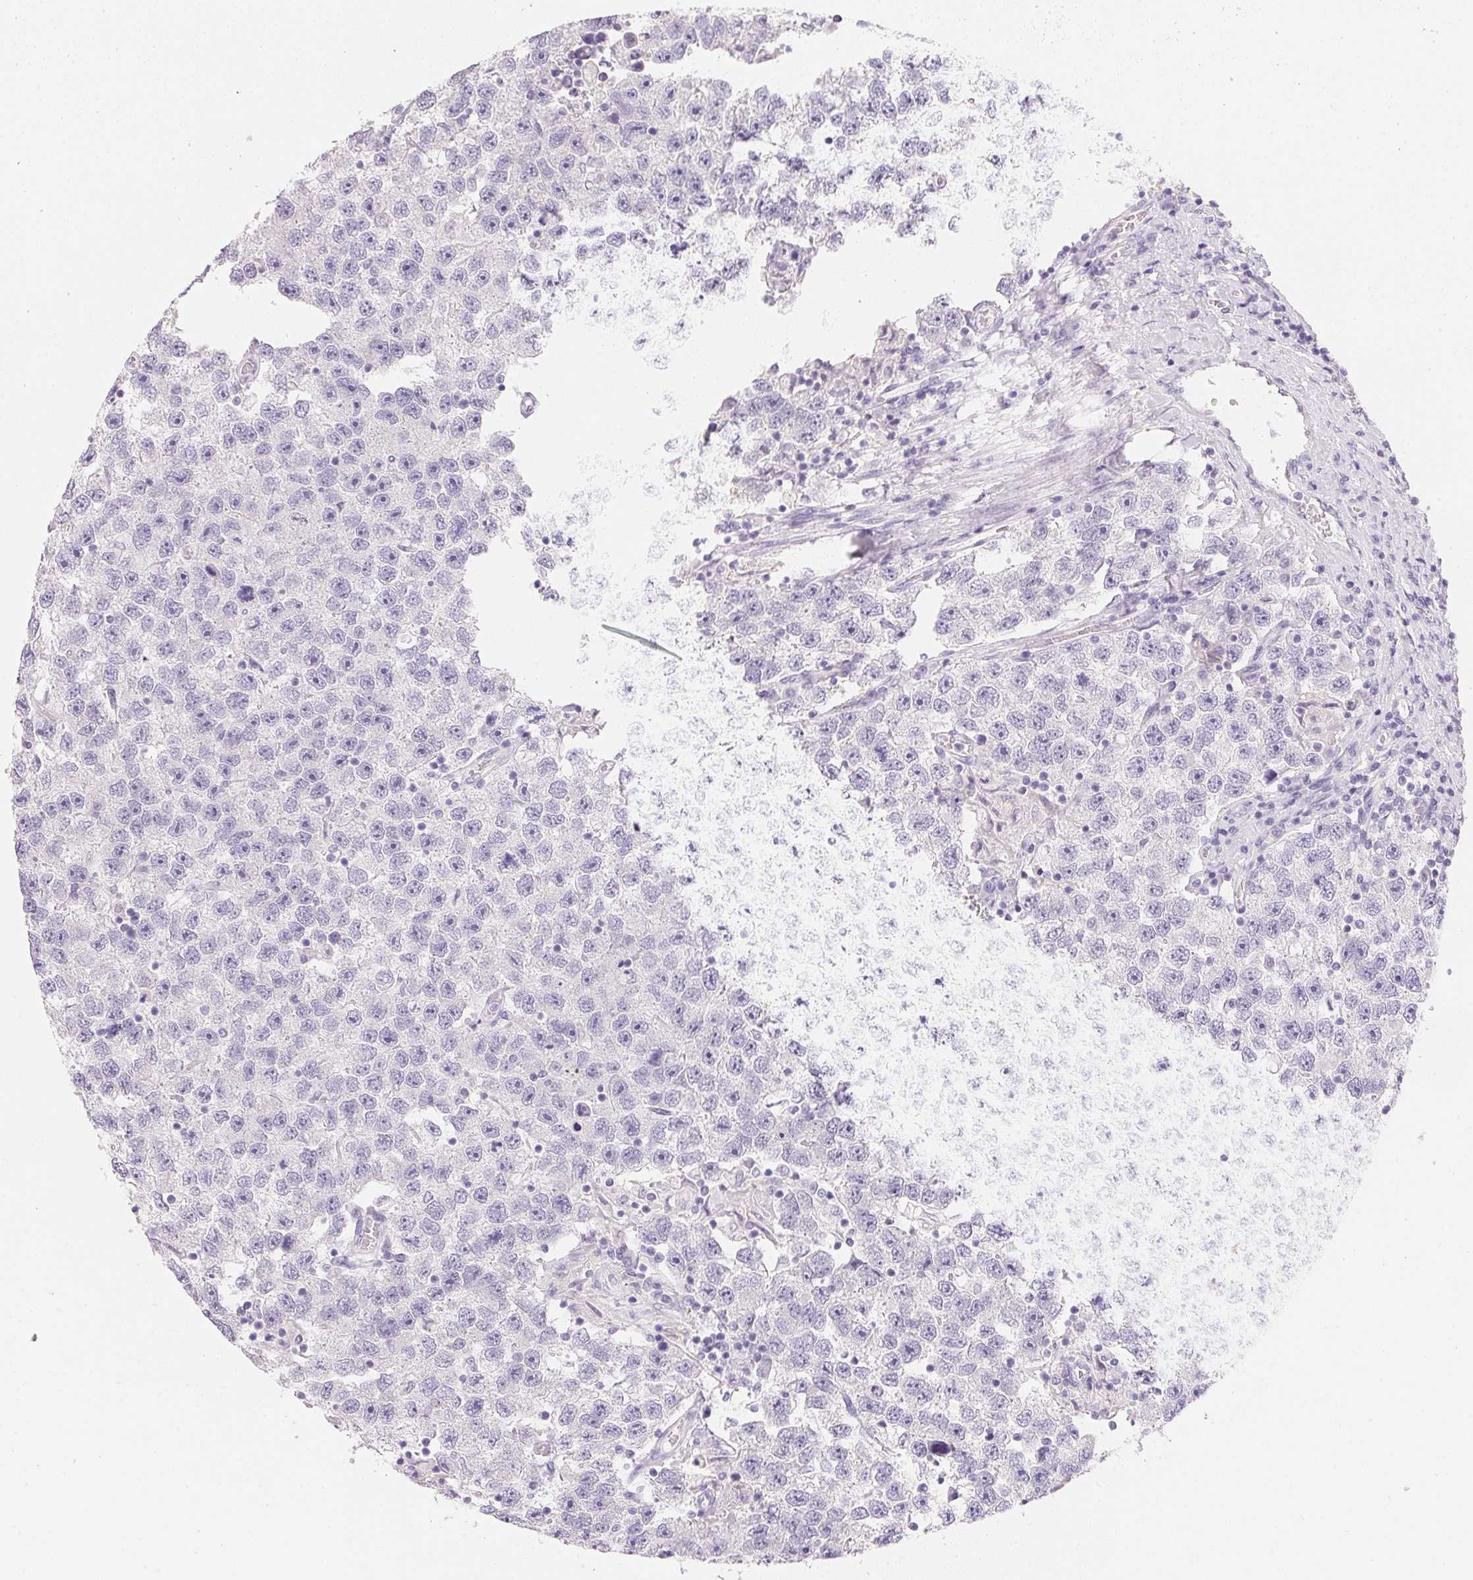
{"staining": {"intensity": "negative", "quantity": "none", "location": "none"}, "tissue": "testis cancer", "cell_type": "Tumor cells", "image_type": "cancer", "snomed": [{"axis": "morphology", "description": "Seminoma, NOS"}, {"axis": "topography", "description": "Testis"}], "caption": "High power microscopy image of an immunohistochemistry (IHC) micrograph of testis cancer (seminoma), revealing no significant positivity in tumor cells.", "gene": "ACP3", "patient": {"sex": "male", "age": 26}}